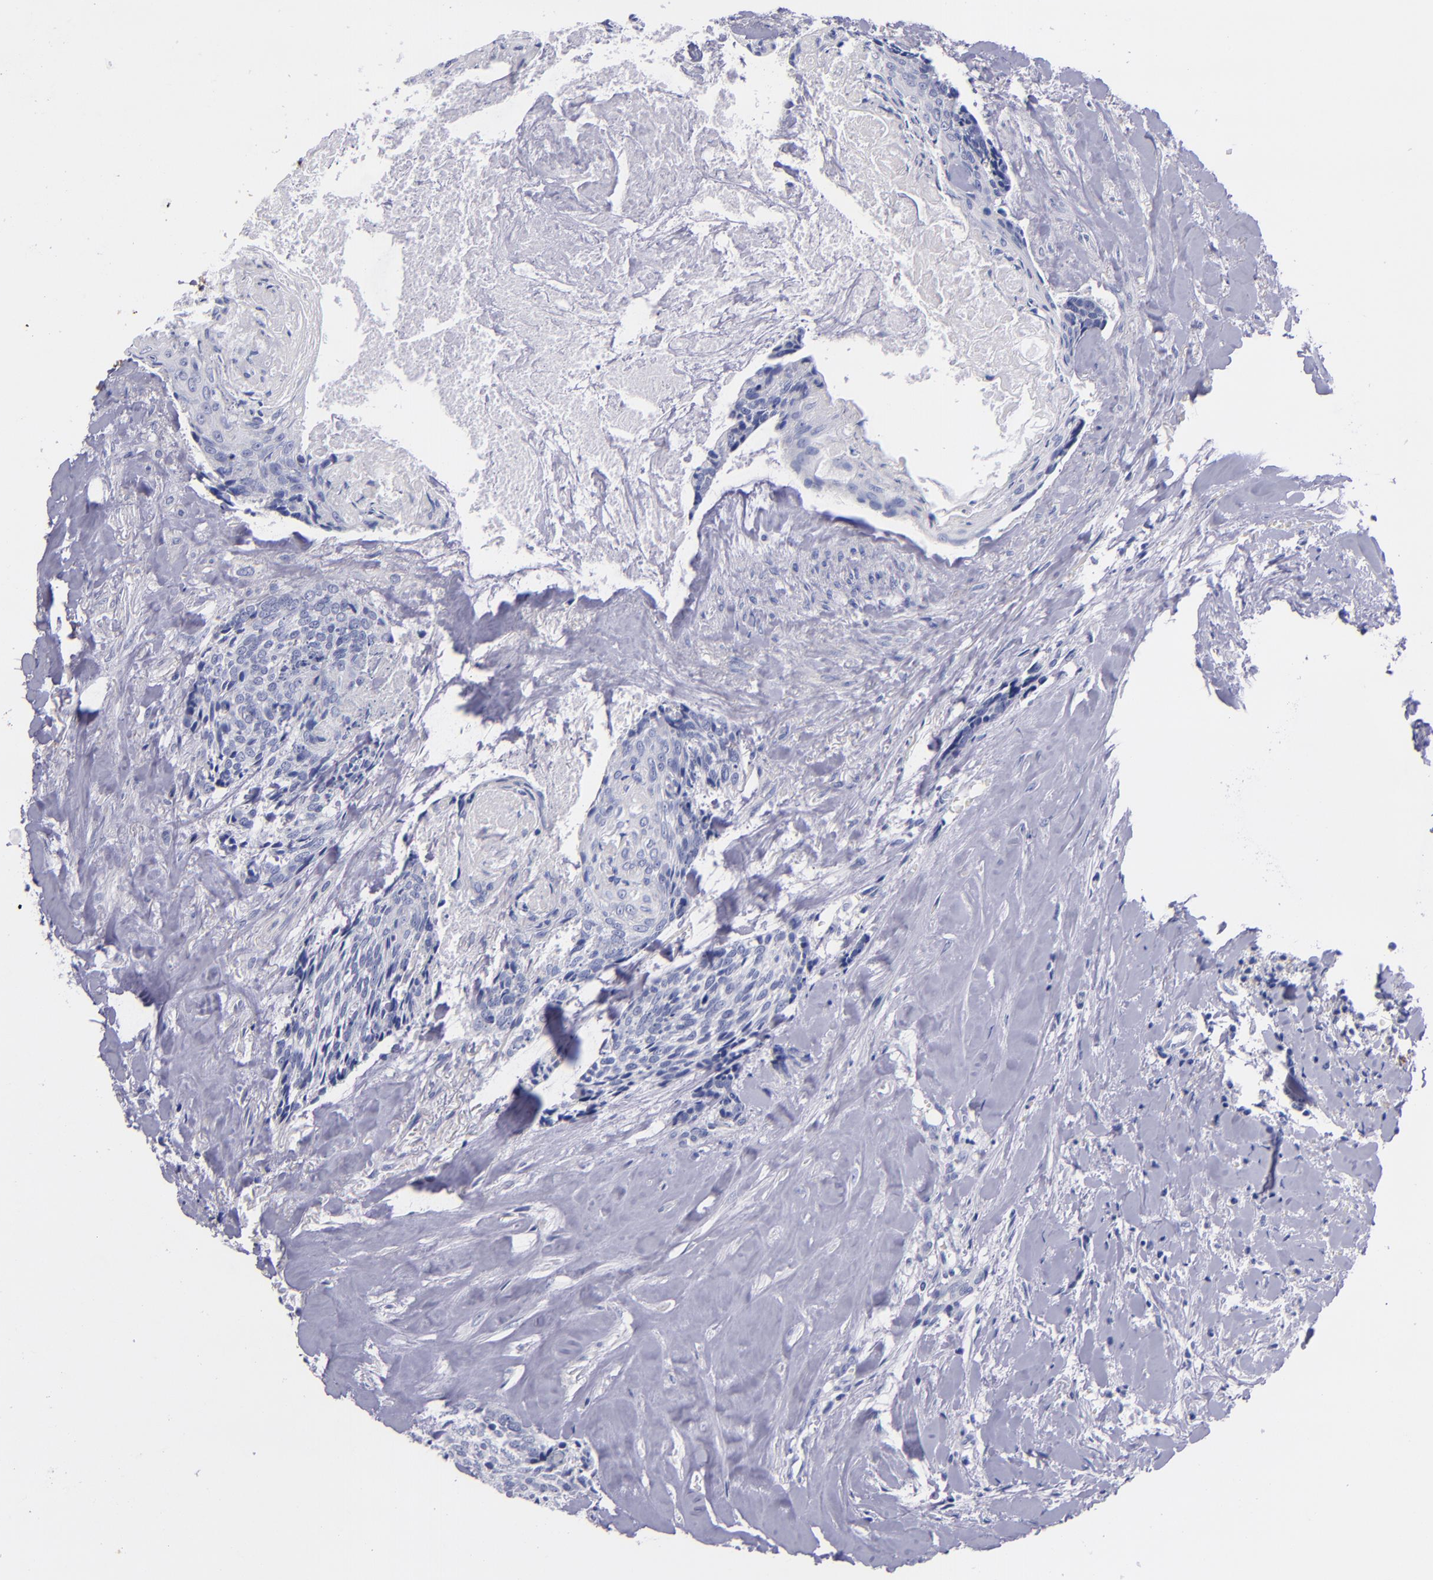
{"staining": {"intensity": "negative", "quantity": "none", "location": "none"}, "tissue": "head and neck cancer", "cell_type": "Tumor cells", "image_type": "cancer", "snomed": [{"axis": "morphology", "description": "Squamous cell carcinoma, NOS"}, {"axis": "topography", "description": "Salivary gland"}, {"axis": "topography", "description": "Head-Neck"}], "caption": "Immunohistochemistry histopathology image of neoplastic tissue: human head and neck cancer stained with DAB displays no significant protein staining in tumor cells.", "gene": "SV2A", "patient": {"sex": "male", "age": 70}}